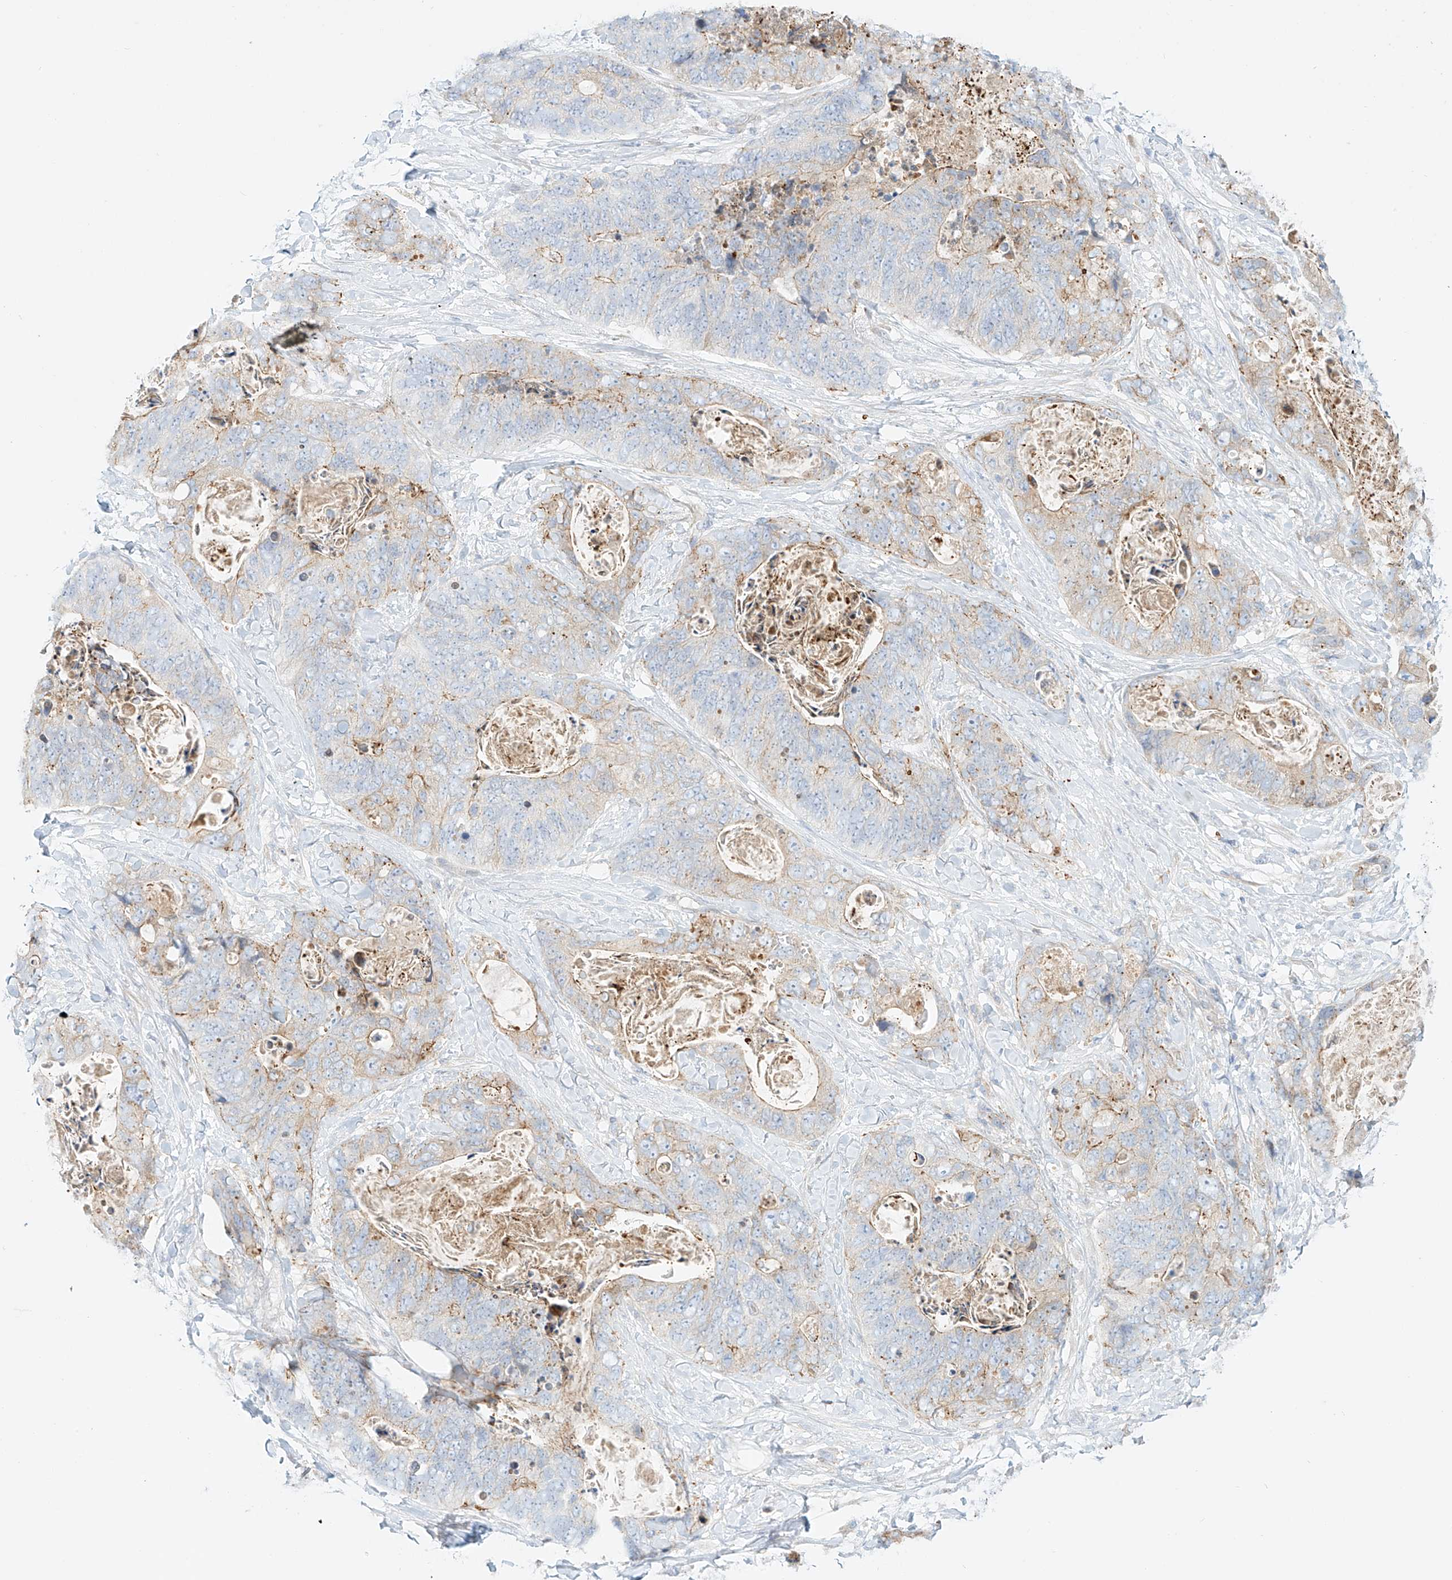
{"staining": {"intensity": "moderate", "quantity": "<25%", "location": "cytoplasmic/membranous"}, "tissue": "stomach cancer", "cell_type": "Tumor cells", "image_type": "cancer", "snomed": [{"axis": "morphology", "description": "Adenocarcinoma, NOS"}, {"axis": "topography", "description": "Stomach"}], "caption": "DAB immunohistochemical staining of stomach adenocarcinoma exhibits moderate cytoplasmic/membranous protein positivity in approximately <25% of tumor cells.", "gene": "PCYOX1", "patient": {"sex": "female", "age": 89}}